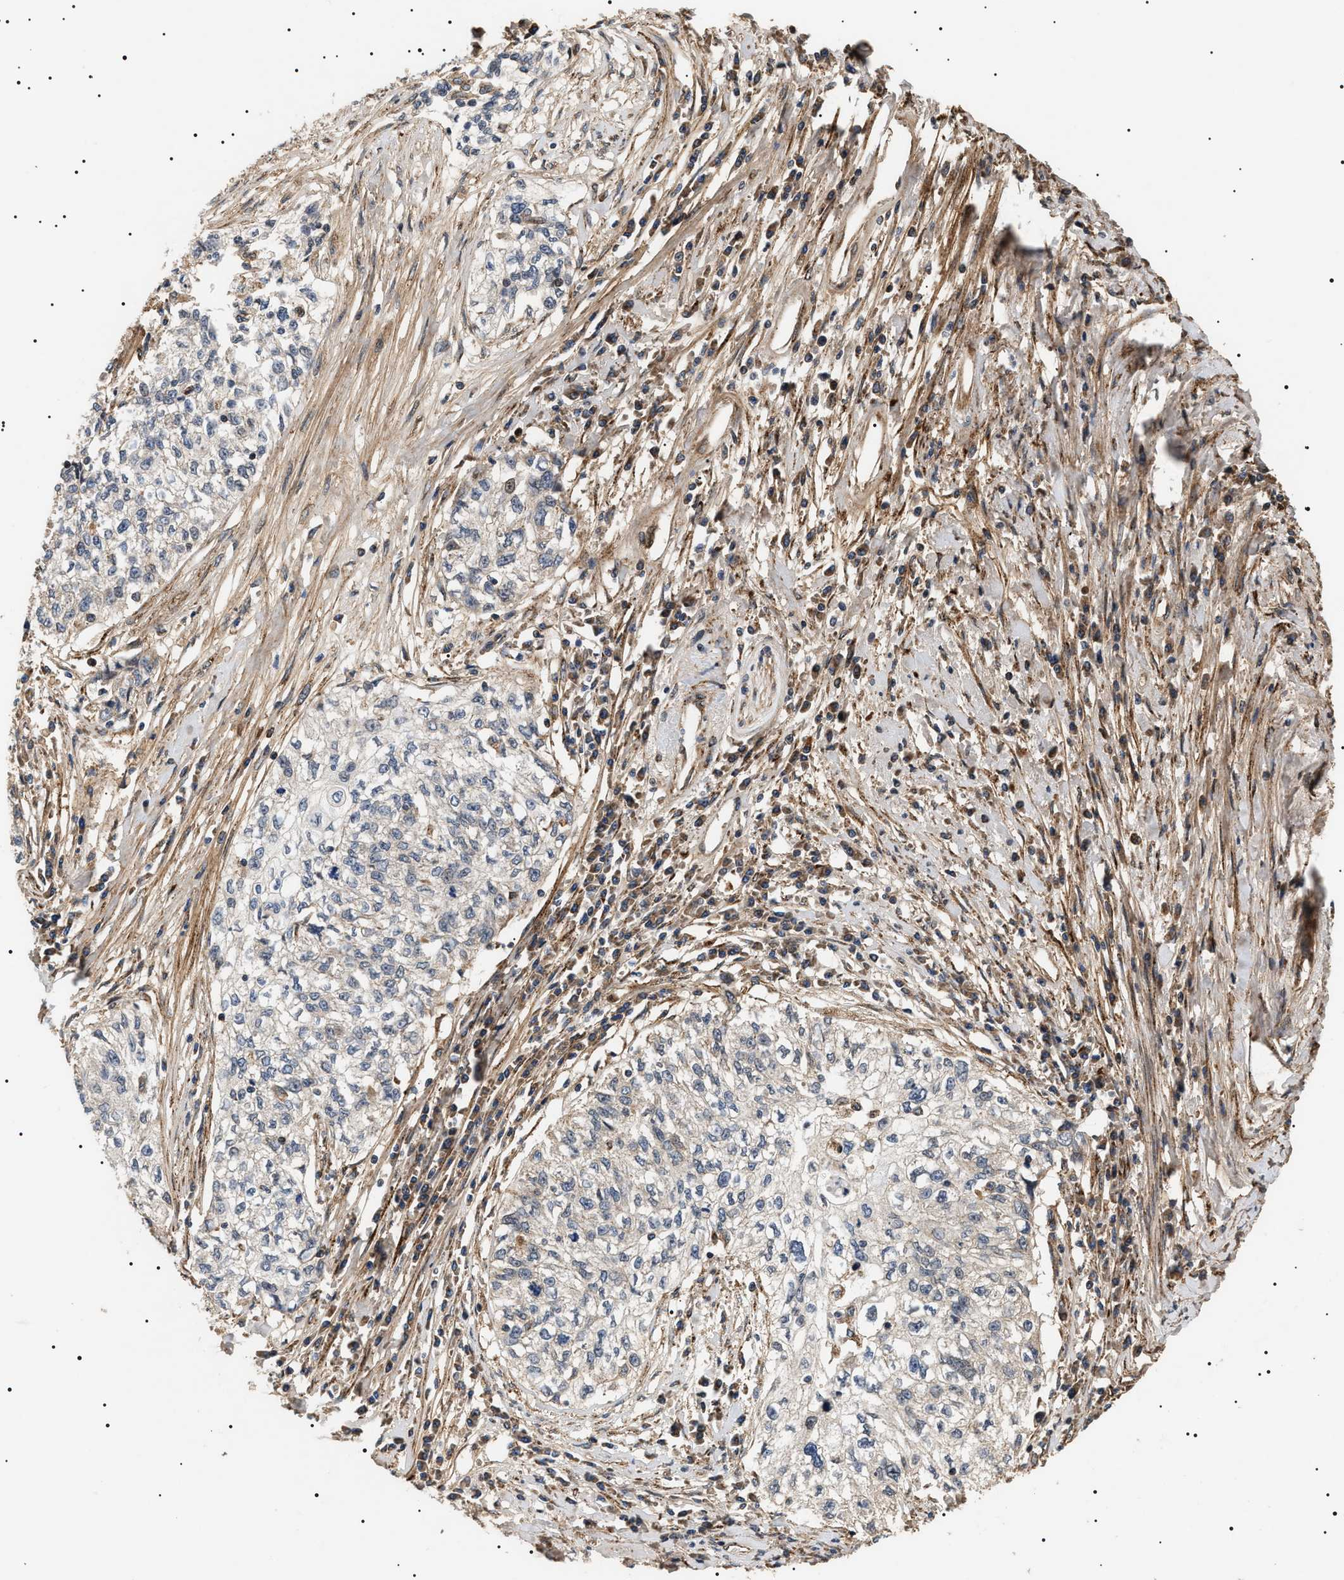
{"staining": {"intensity": "negative", "quantity": "none", "location": "none"}, "tissue": "cervical cancer", "cell_type": "Tumor cells", "image_type": "cancer", "snomed": [{"axis": "morphology", "description": "Squamous cell carcinoma, NOS"}, {"axis": "topography", "description": "Cervix"}], "caption": "Photomicrograph shows no significant protein staining in tumor cells of cervical cancer.", "gene": "ZBTB26", "patient": {"sex": "female", "age": 57}}